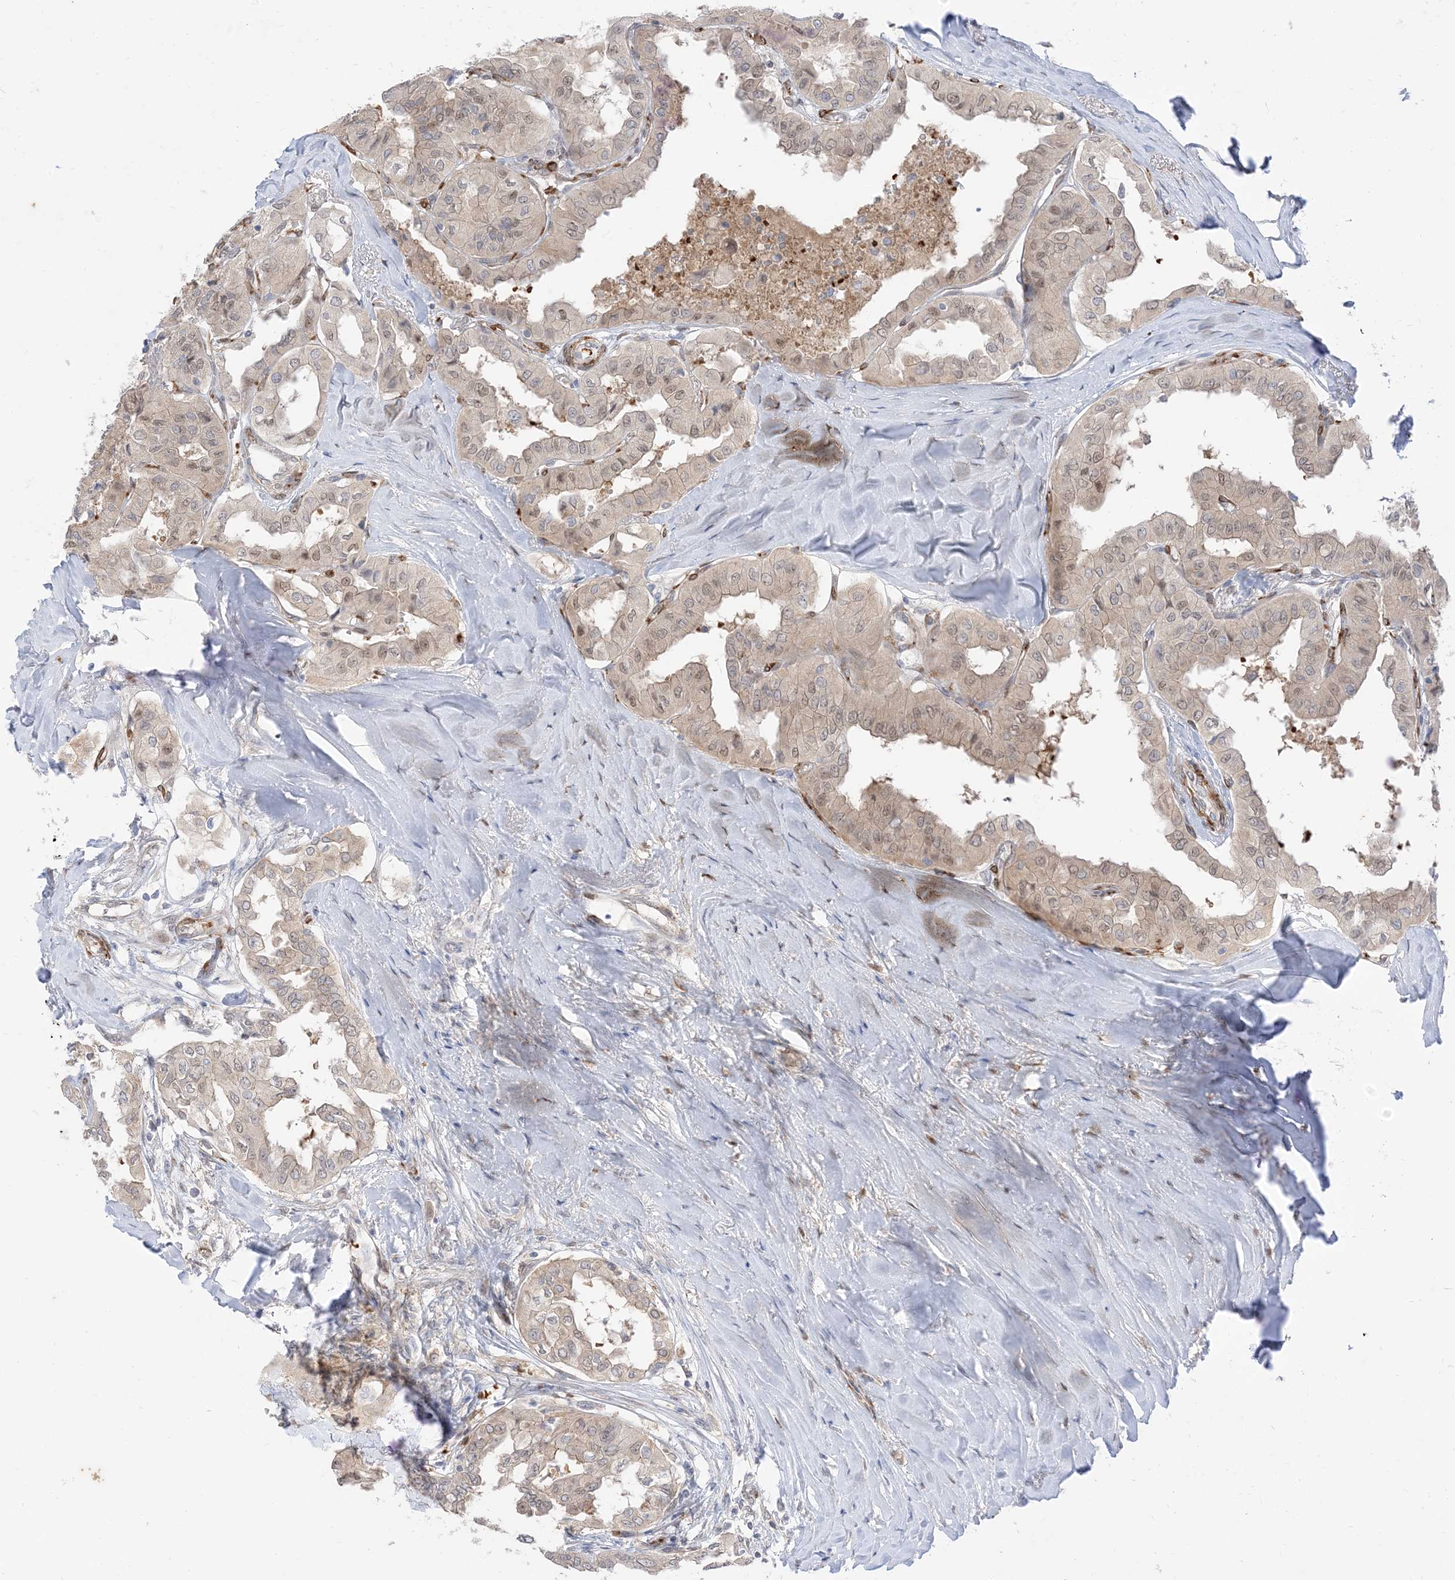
{"staining": {"intensity": "weak", "quantity": "<25%", "location": "cytoplasmic/membranous,nuclear"}, "tissue": "thyroid cancer", "cell_type": "Tumor cells", "image_type": "cancer", "snomed": [{"axis": "morphology", "description": "Papillary adenocarcinoma, NOS"}, {"axis": "topography", "description": "Thyroid gland"}], "caption": "Photomicrograph shows no protein expression in tumor cells of papillary adenocarcinoma (thyroid) tissue.", "gene": "RIN1", "patient": {"sex": "female", "age": 59}}